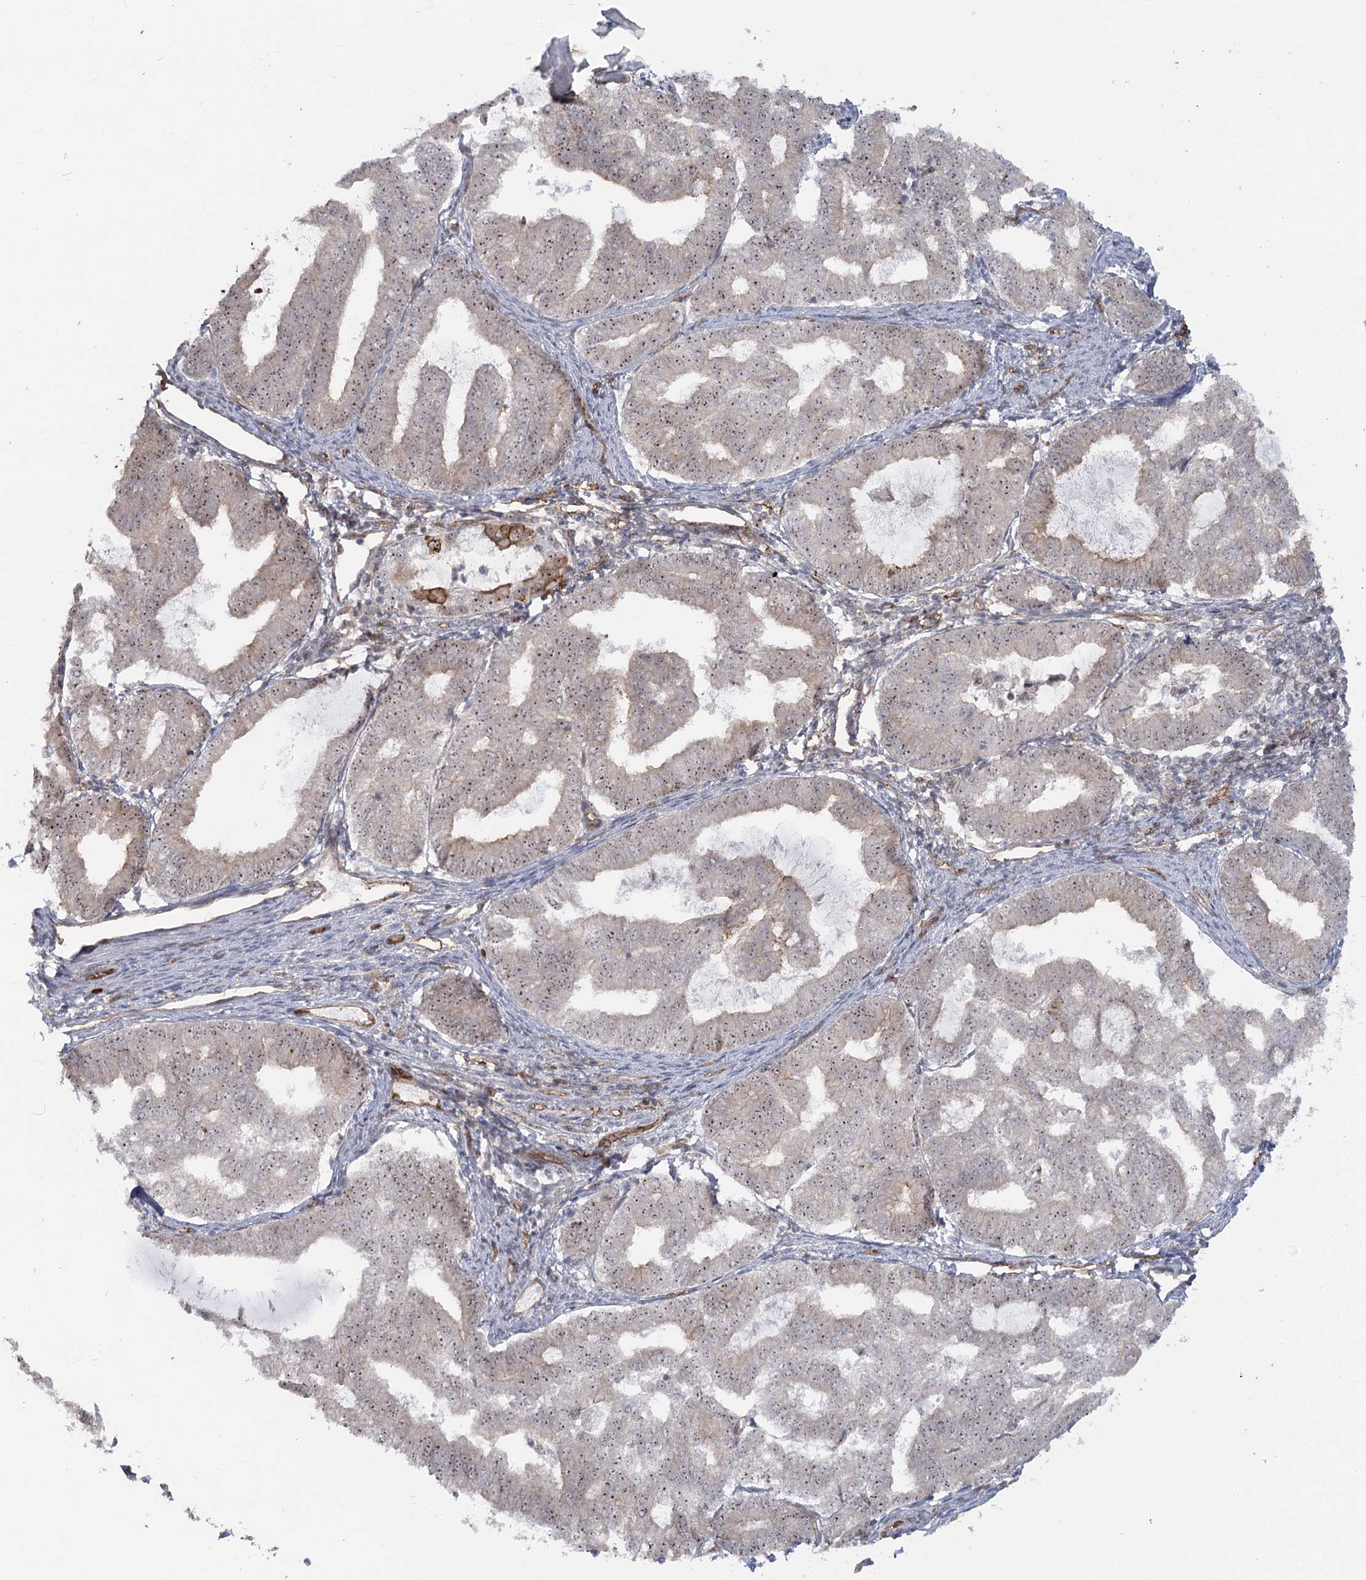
{"staining": {"intensity": "weak", "quantity": "25%-75%", "location": "cytoplasmic/membranous"}, "tissue": "endometrial cancer", "cell_type": "Tumor cells", "image_type": "cancer", "snomed": [{"axis": "morphology", "description": "Adenocarcinoma, NOS"}, {"axis": "topography", "description": "Endometrium"}], "caption": "Tumor cells display low levels of weak cytoplasmic/membranous positivity in approximately 25%-75% of cells in endometrial adenocarcinoma.", "gene": "RPP14", "patient": {"sex": "female", "age": 79}}